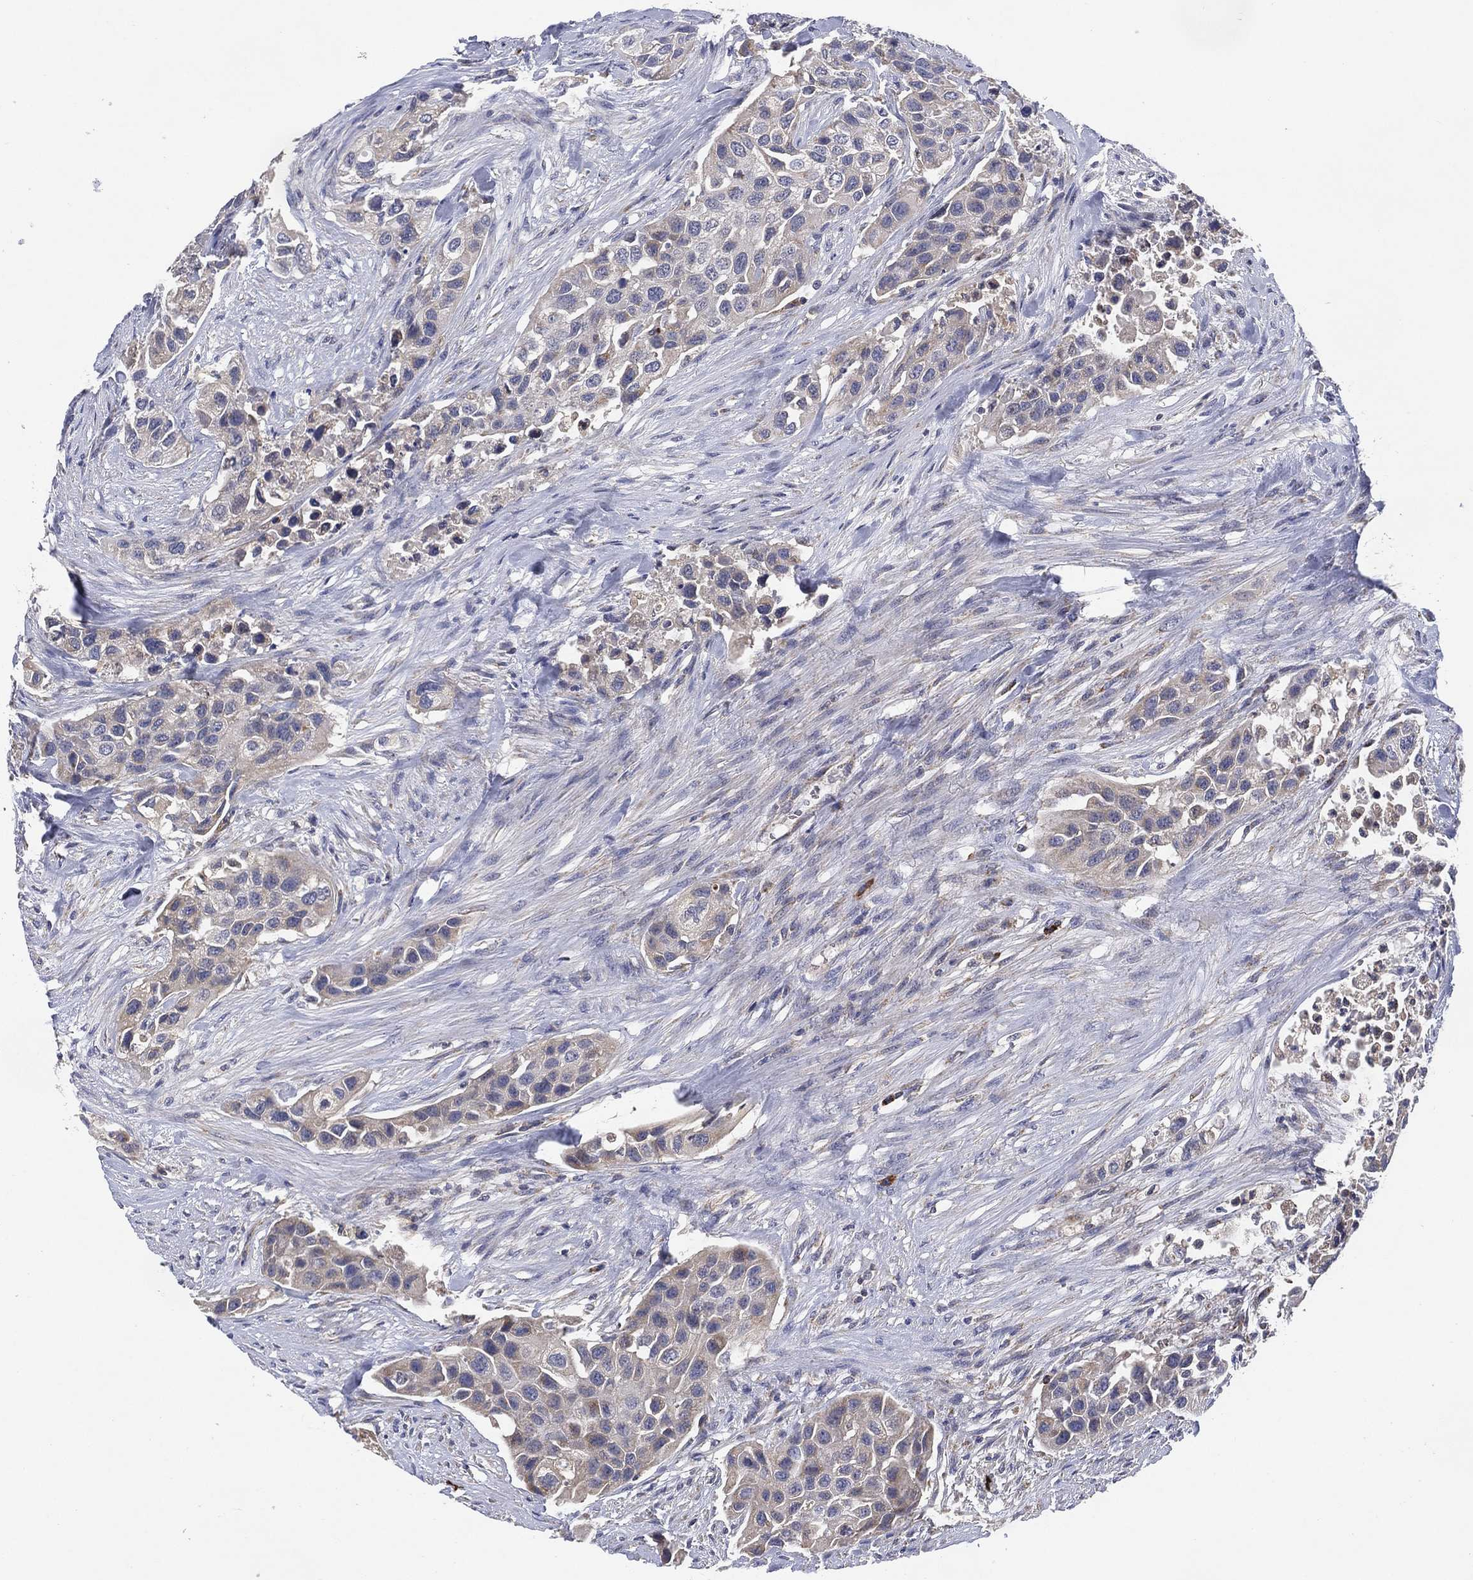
{"staining": {"intensity": "weak", "quantity": "<25%", "location": "cytoplasmic/membranous"}, "tissue": "urothelial cancer", "cell_type": "Tumor cells", "image_type": "cancer", "snomed": [{"axis": "morphology", "description": "Urothelial carcinoma, High grade"}, {"axis": "topography", "description": "Urinary bladder"}], "caption": "There is no significant expression in tumor cells of urothelial cancer. (Brightfield microscopy of DAB (3,3'-diaminobenzidine) IHC at high magnification).", "gene": "PPP2R5A", "patient": {"sex": "female", "age": 73}}